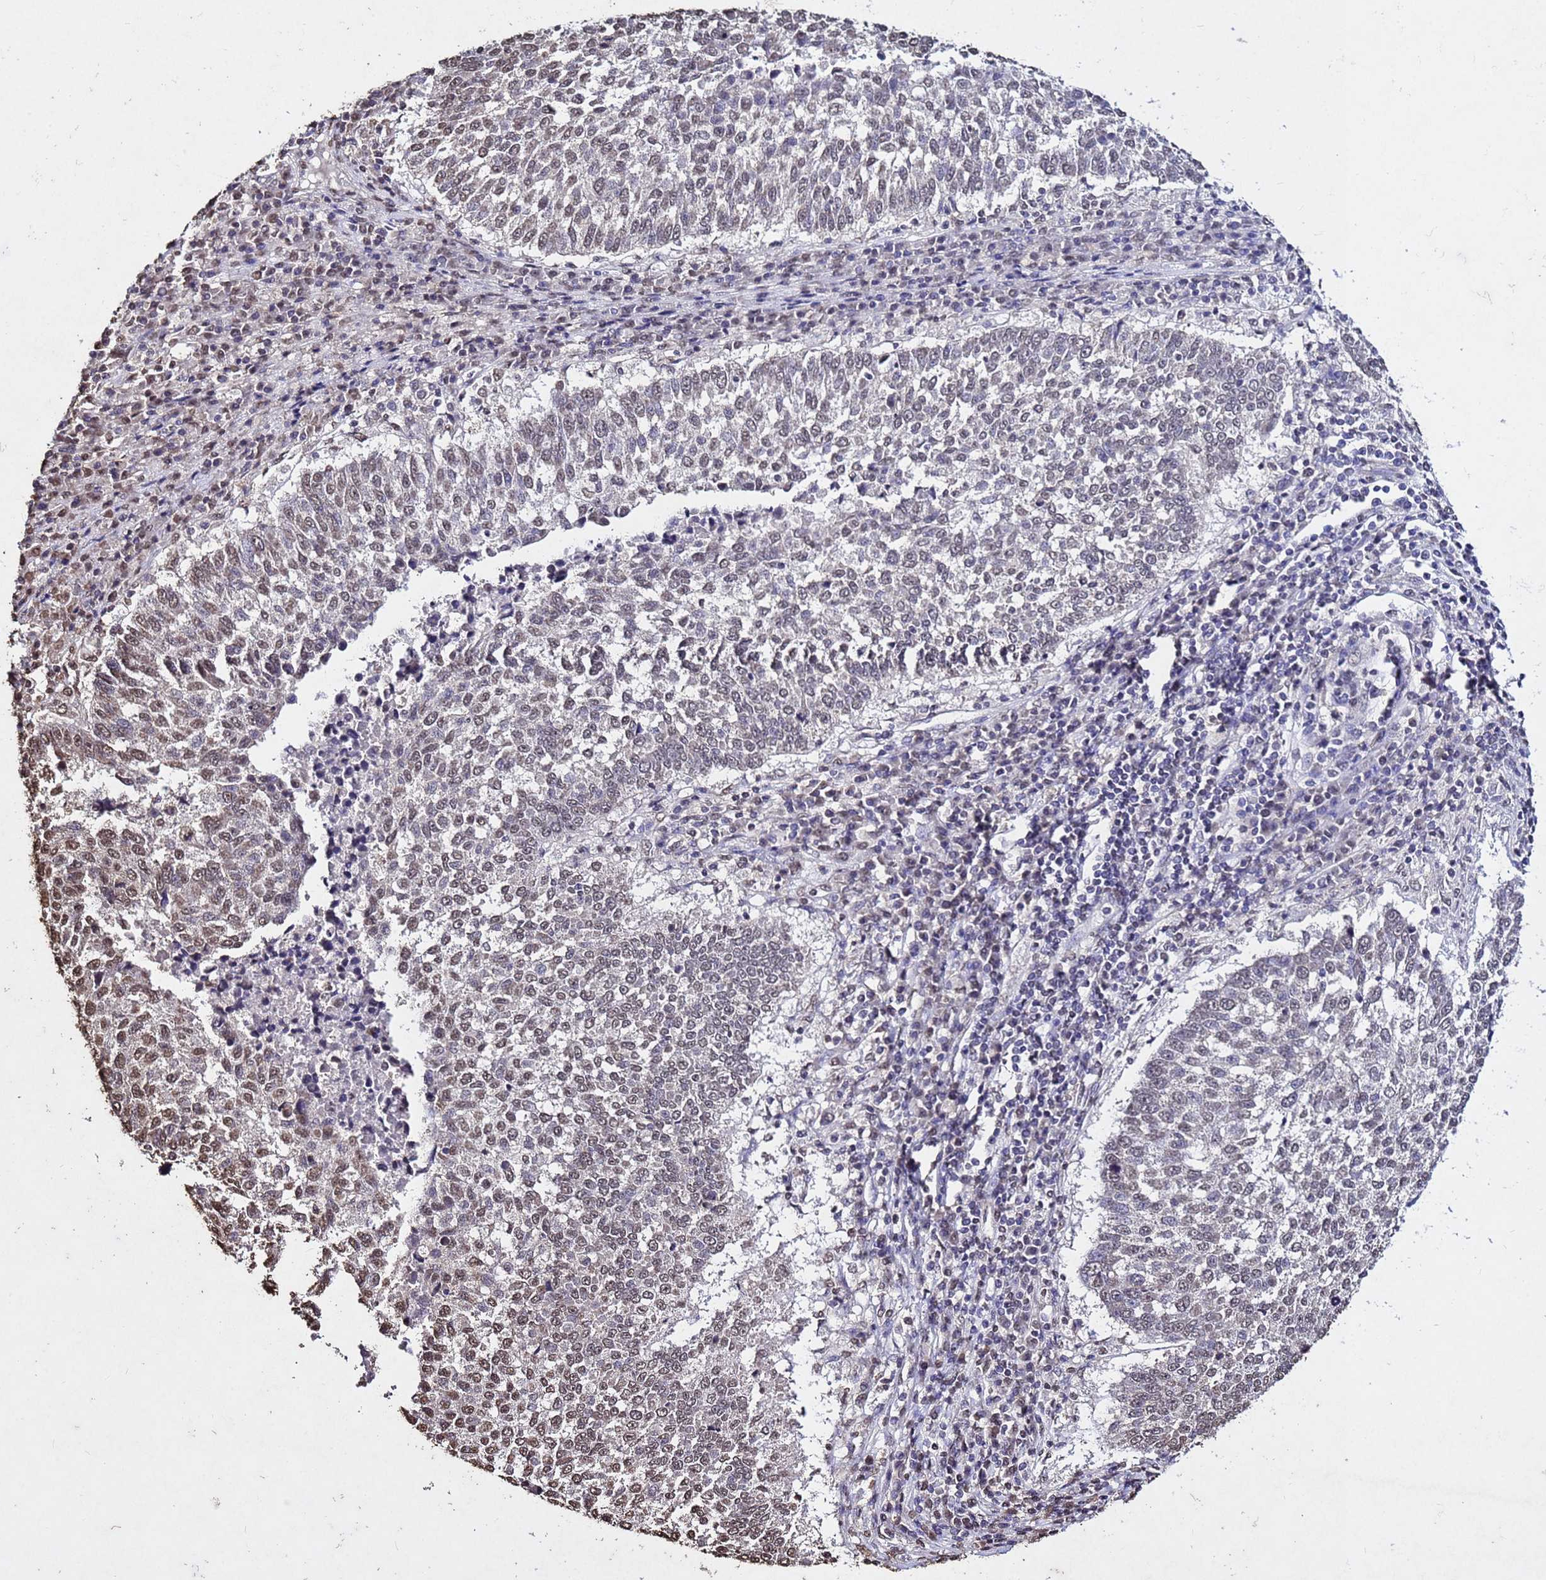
{"staining": {"intensity": "moderate", "quantity": ">75%", "location": "nuclear"}, "tissue": "lung cancer", "cell_type": "Tumor cells", "image_type": "cancer", "snomed": [{"axis": "morphology", "description": "Squamous cell carcinoma, NOS"}, {"axis": "topography", "description": "Lung"}], "caption": "Human squamous cell carcinoma (lung) stained with a brown dye demonstrates moderate nuclear positive staining in about >75% of tumor cells.", "gene": "MYOCD", "patient": {"sex": "male", "age": 73}}